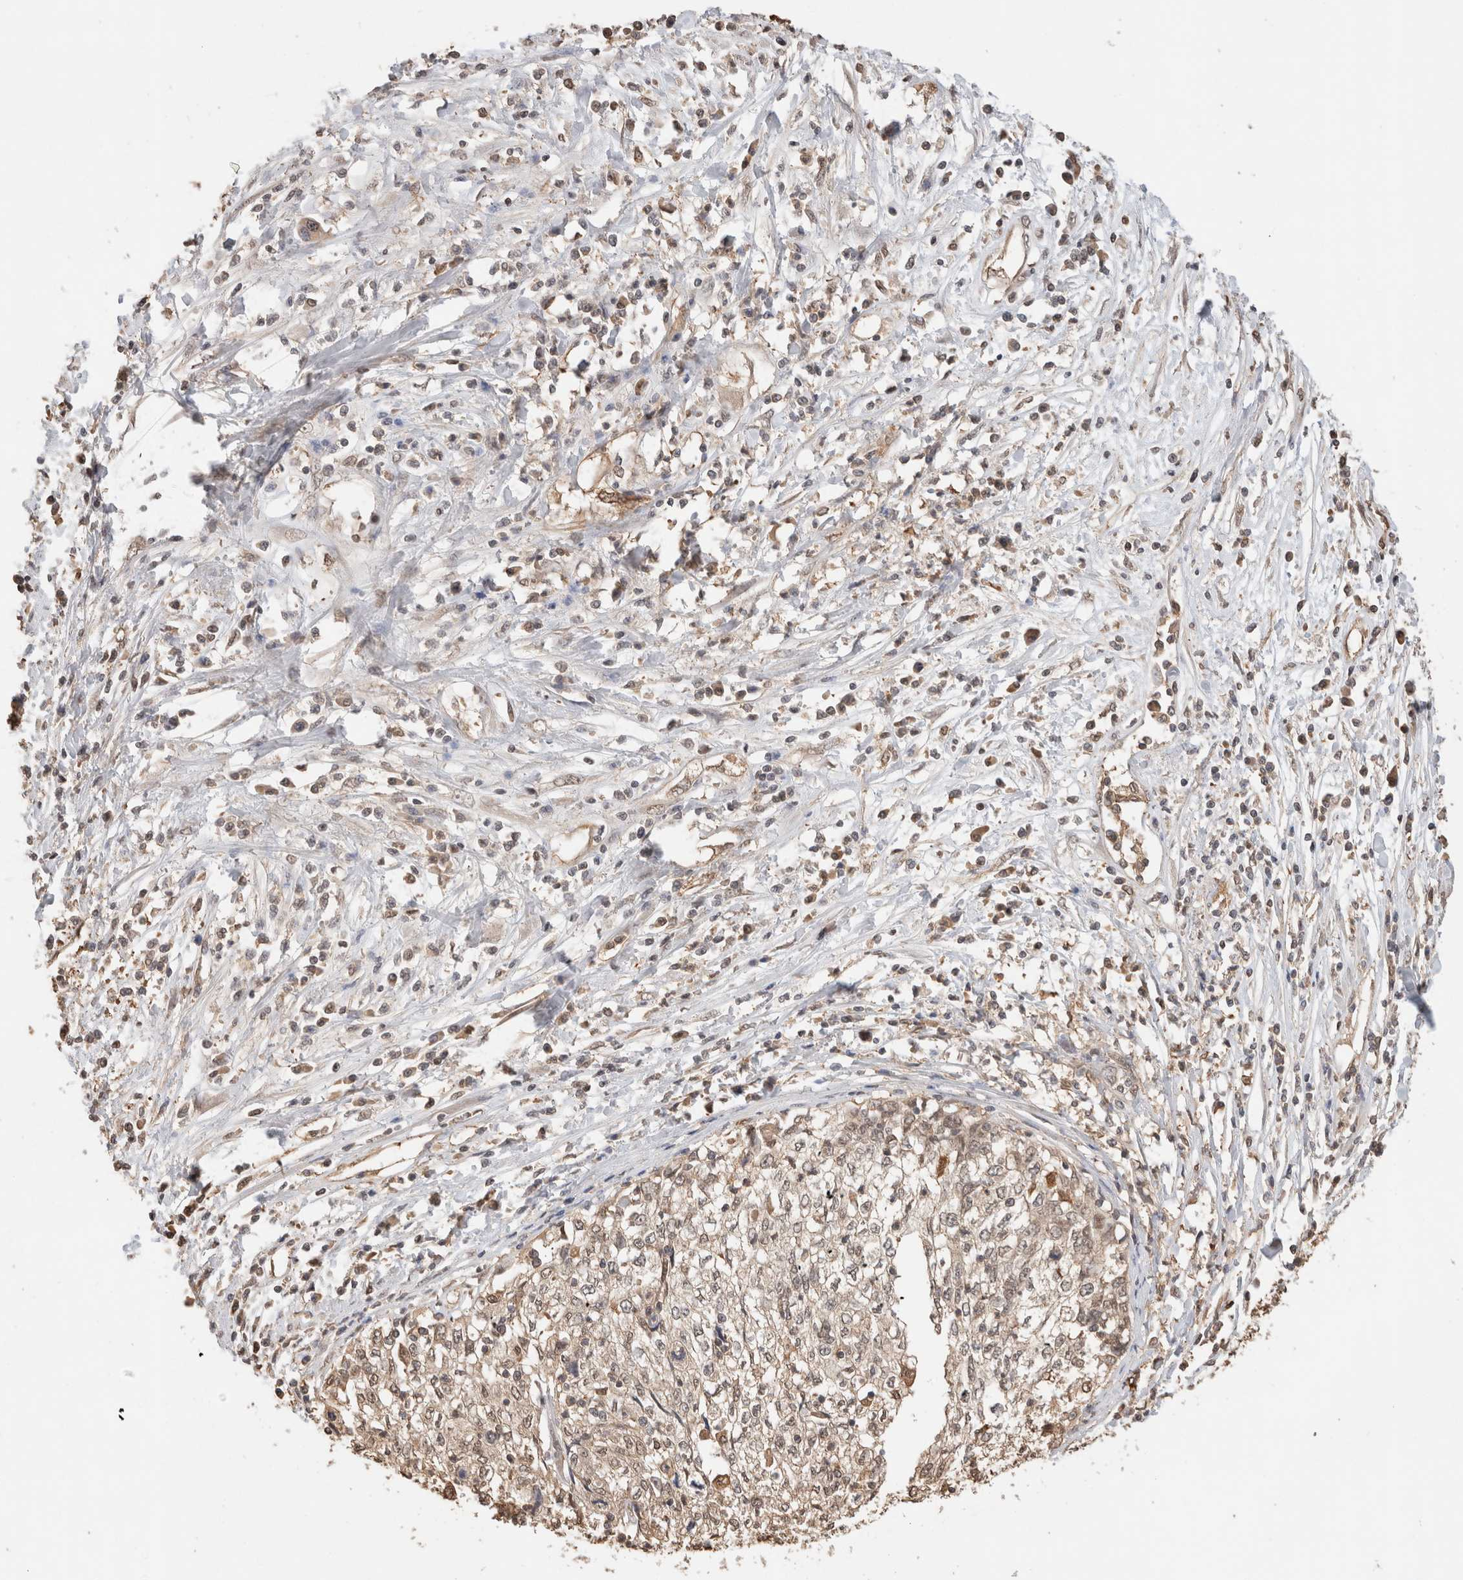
{"staining": {"intensity": "weak", "quantity": "25%-75%", "location": "nuclear"}, "tissue": "cervical cancer", "cell_type": "Tumor cells", "image_type": "cancer", "snomed": [{"axis": "morphology", "description": "Squamous cell carcinoma, NOS"}, {"axis": "topography", "description": "Cervix"}], "caption": "Weak nuclear staining for a protein is present in about 25%-75% of tumor cells of cervical cancer (squamous cell carcinoma) using immunohistochemistry (IHC).", "gene": "YWHAH", "patient": {"sex": "female", "age": 57}}